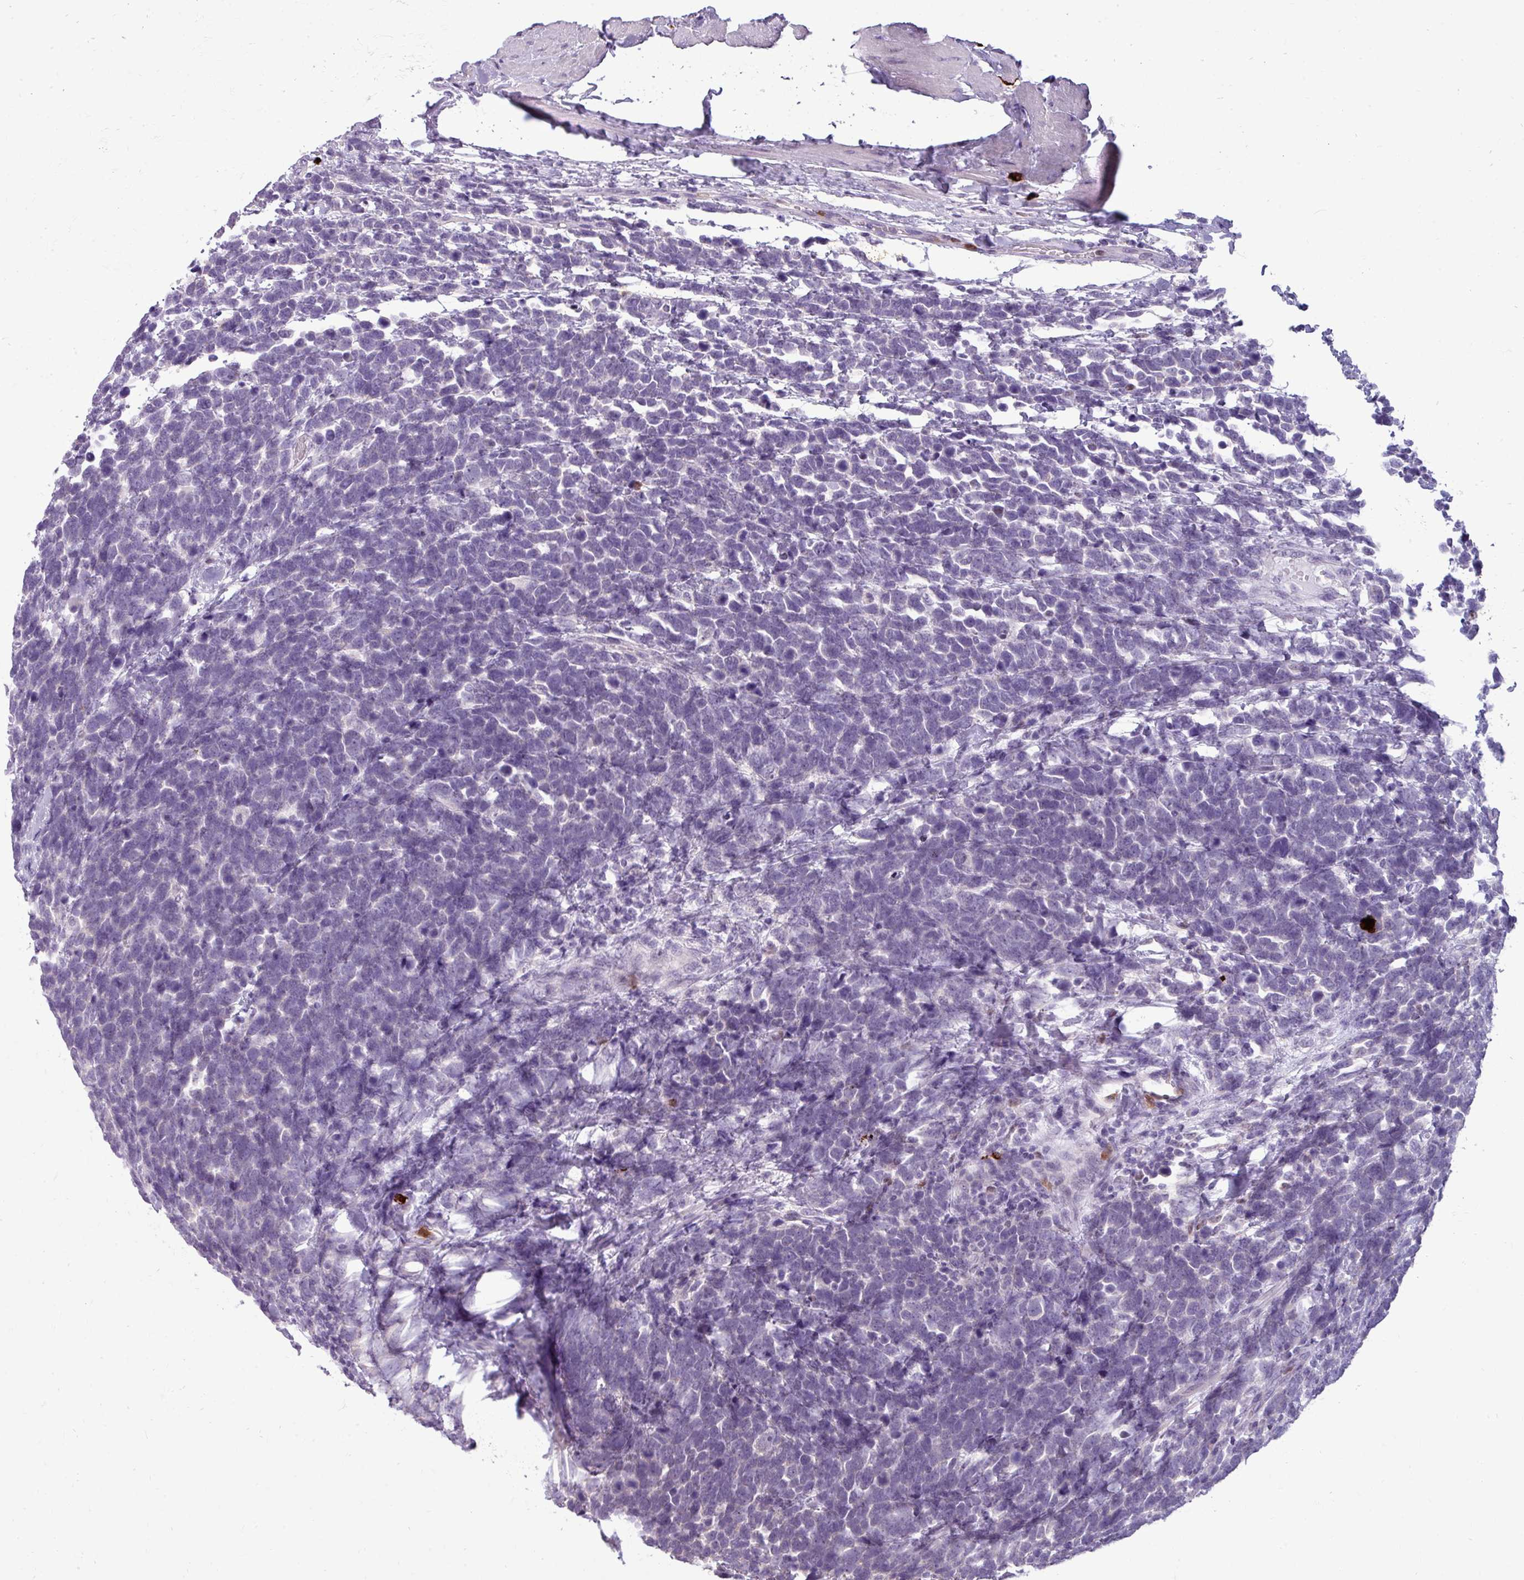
{"staining": {"intensity": "negative", "quantity": "none", "location": "none"}, "tissue": "urothelial cancer", "cell_type": "Tumor cells", "image_type": "cancer", "snomed": [{"axis": "morphology", "description": "Urothelial carcinoma, High grade"}, {"axis": "topography", "description": "Urinary bladder"}], "caption": "A photomicrograph of urothelial cancer stained for a protein demonstrates no brown staining in tumor cells. (DAB IHC with hematoxylin counter stain).", "gene": "TRIM39", "patient": {"sex": "female", "age": 82}}